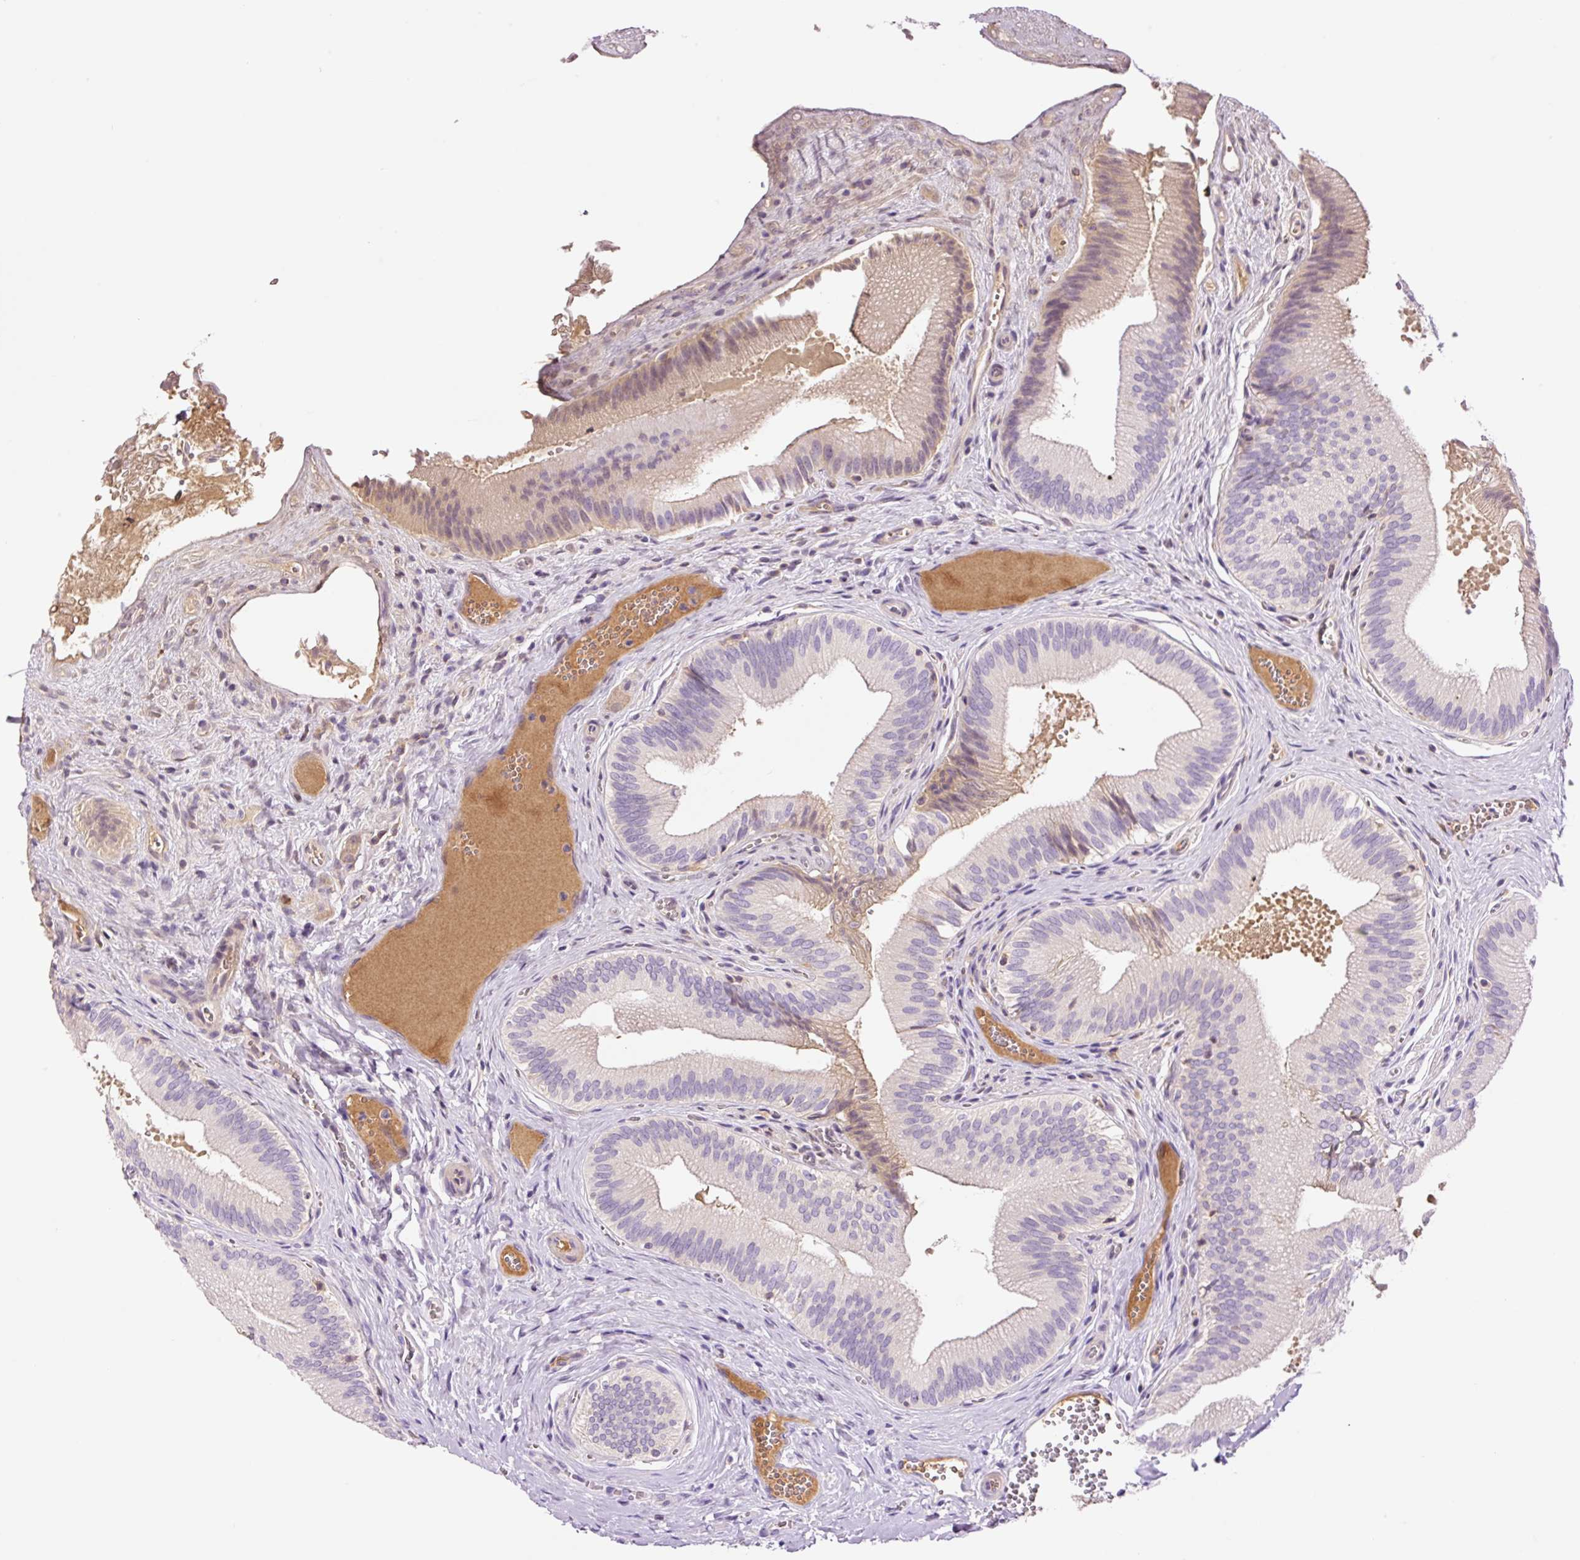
{"staining": {"intensity": "weak", "quantity": "<25%", "location": "nuclear"}, "tissue": "gallbladder", "cell_type": "Glandular cells", "image_type": "normal", "snomed": [{"axis": "morphology", "description": "Normal tissue, NOS"}, {"axis": "topography", "description": "Gallbladder"}], "caption": "Immunohistochemistry image of normal gallbladder: human gallbladder stained with DAB (3,3'-diaminobenzidine) reveals no significant protein positivity in glandular cells.", "gene": "DPPA4", "patient": {"sex": "male", "age": 17}}